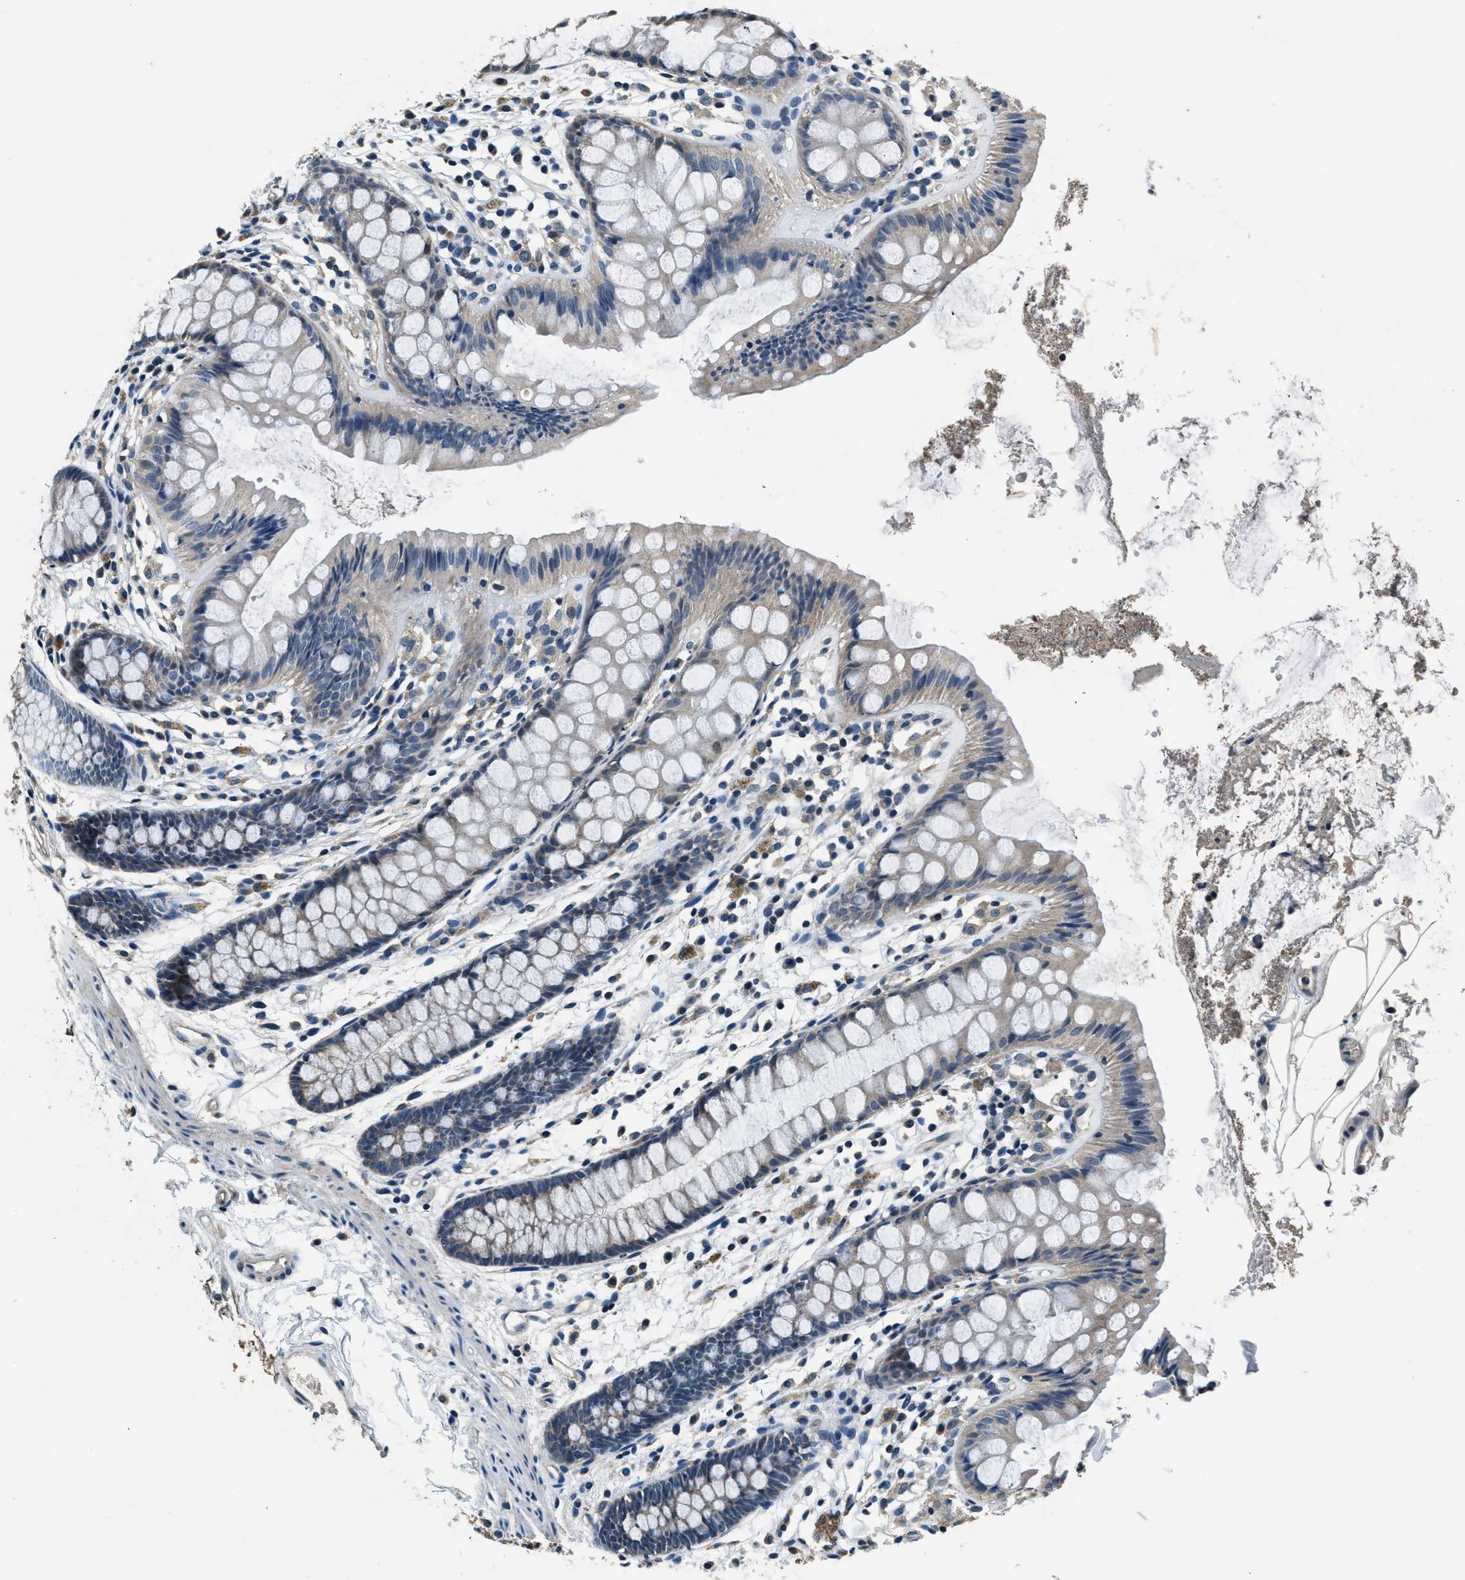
{"staining": {"intensity": "negative", "quantity": "none", "location": "none"}, "tissue": "rectum", "cell_type": "Glandular cells", "image_type": "normal", "snomed": [{"axis": "morphology", "description": "Normal tissue, NOS"}, {"axis": "topography", "description": "Rectum"}], "caption": "Immunohistochemistry histopathology image of benign human rectum stained for a protein (brown), which shows no positivity in glandular cells.", "gene": "NME8", "patient": {"sex": "female", "age": 66}}